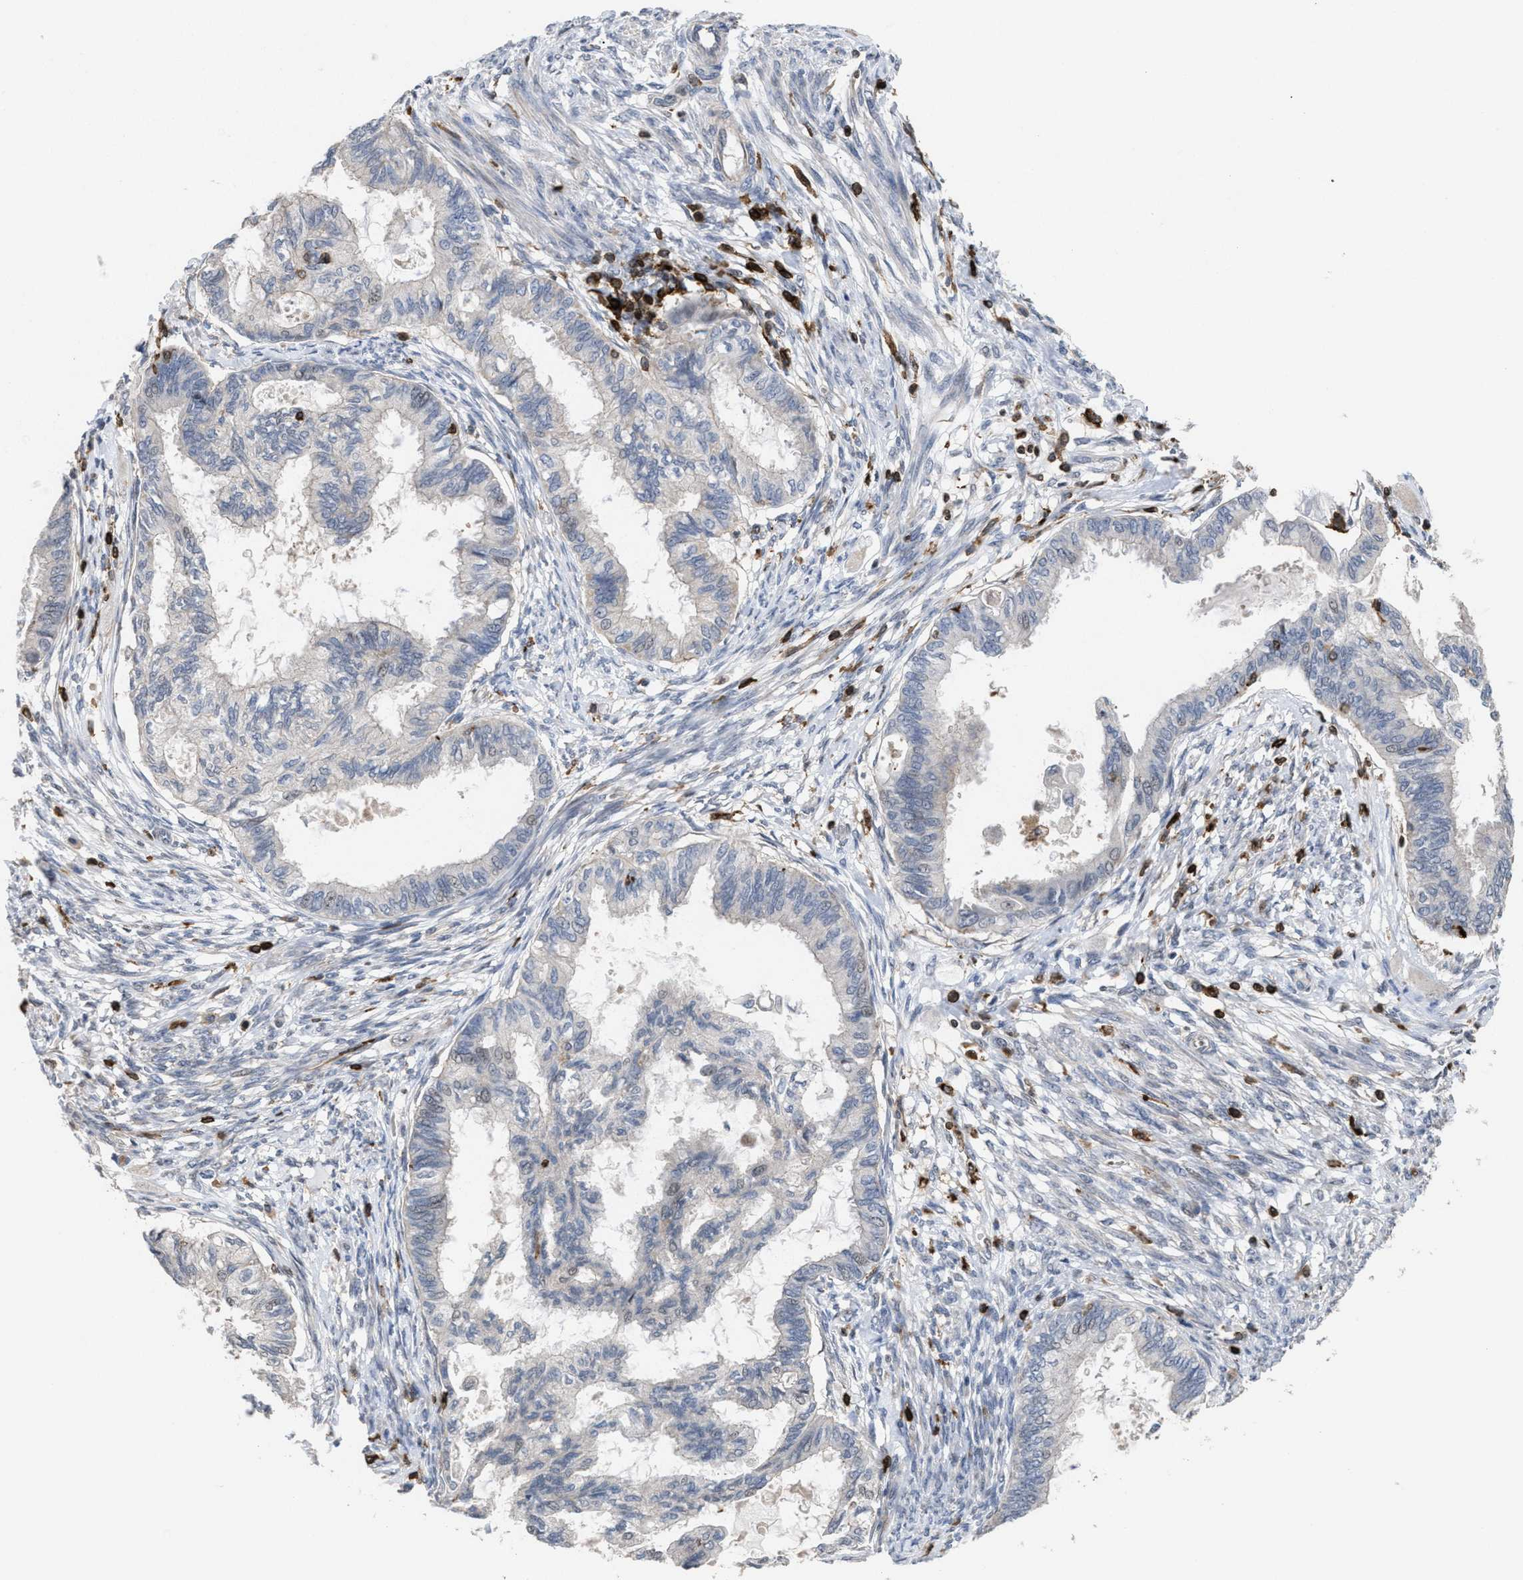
{"staining": {"intensity": "negative", "quantity": "none", "location": "none"}, "tissue": "cervical cancer", "cell_type": "Tumor cells", "image_type": "cancer", "snomed": [{"axis": "morphology", "description": "Normal tissue, NOS"}, {"axis": "morphology", "description": "Adenocarcinoma, NOS"}, {"axis": "topography", "description": "Cervix"}, {"axis": "topography", "description": "Endometrium"}], "caption": "This is an immunohistochemistry histopathology image of human cervical cancer. There is no positivity in tumor cells.", "gene": "PTPRE", "patient": {"sex": "female", "age": 86}}